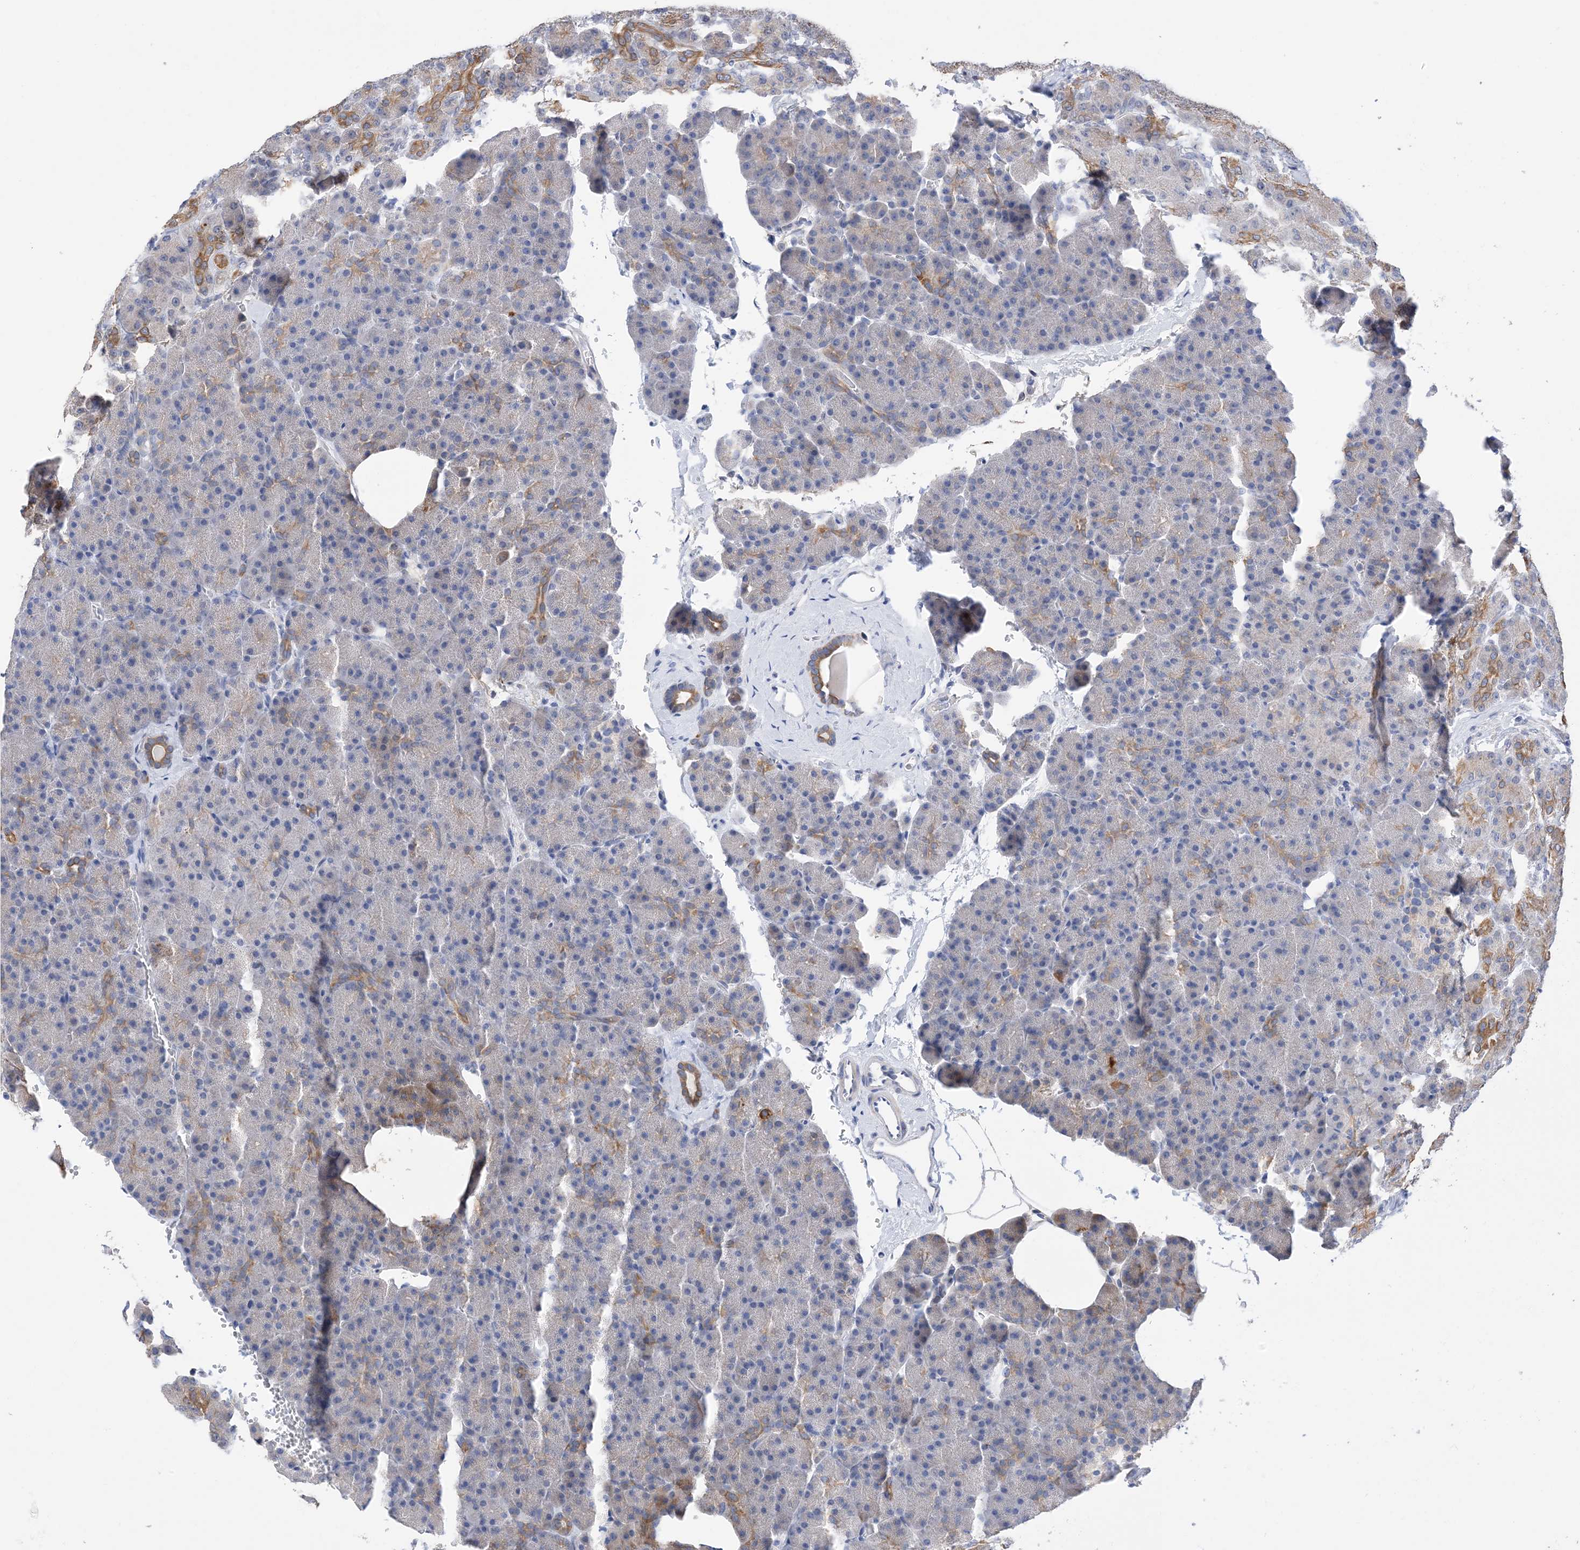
{"staining": {"intensity": "moderate", "quantity": "25%-75%", "location": "cytoplasmic/membranous"}, "tissue": "pancreas", "cell_type": "Exocrine glandular cells", "image_type": "normal", "snomed": [{"axis": "morphology", "description": "Normal tissue, NOS"}, {"axis": "morphology", "description": "Carcinoid, malignant, NOS"}, {"axis": "topography", "description": "Pancreas"}], "caption": "Immunohistochemical staining of unremarkable pancreas shows 25%-75% levels of moderate cytoplasmic/membranous protein staining in approximately 25%-75% of exocrine glandular cells. (DAB = brown stain, brightfield microscopy at high magnification).", "gene": "PLK4", "patient": {"sex": "female", "age": 35}}